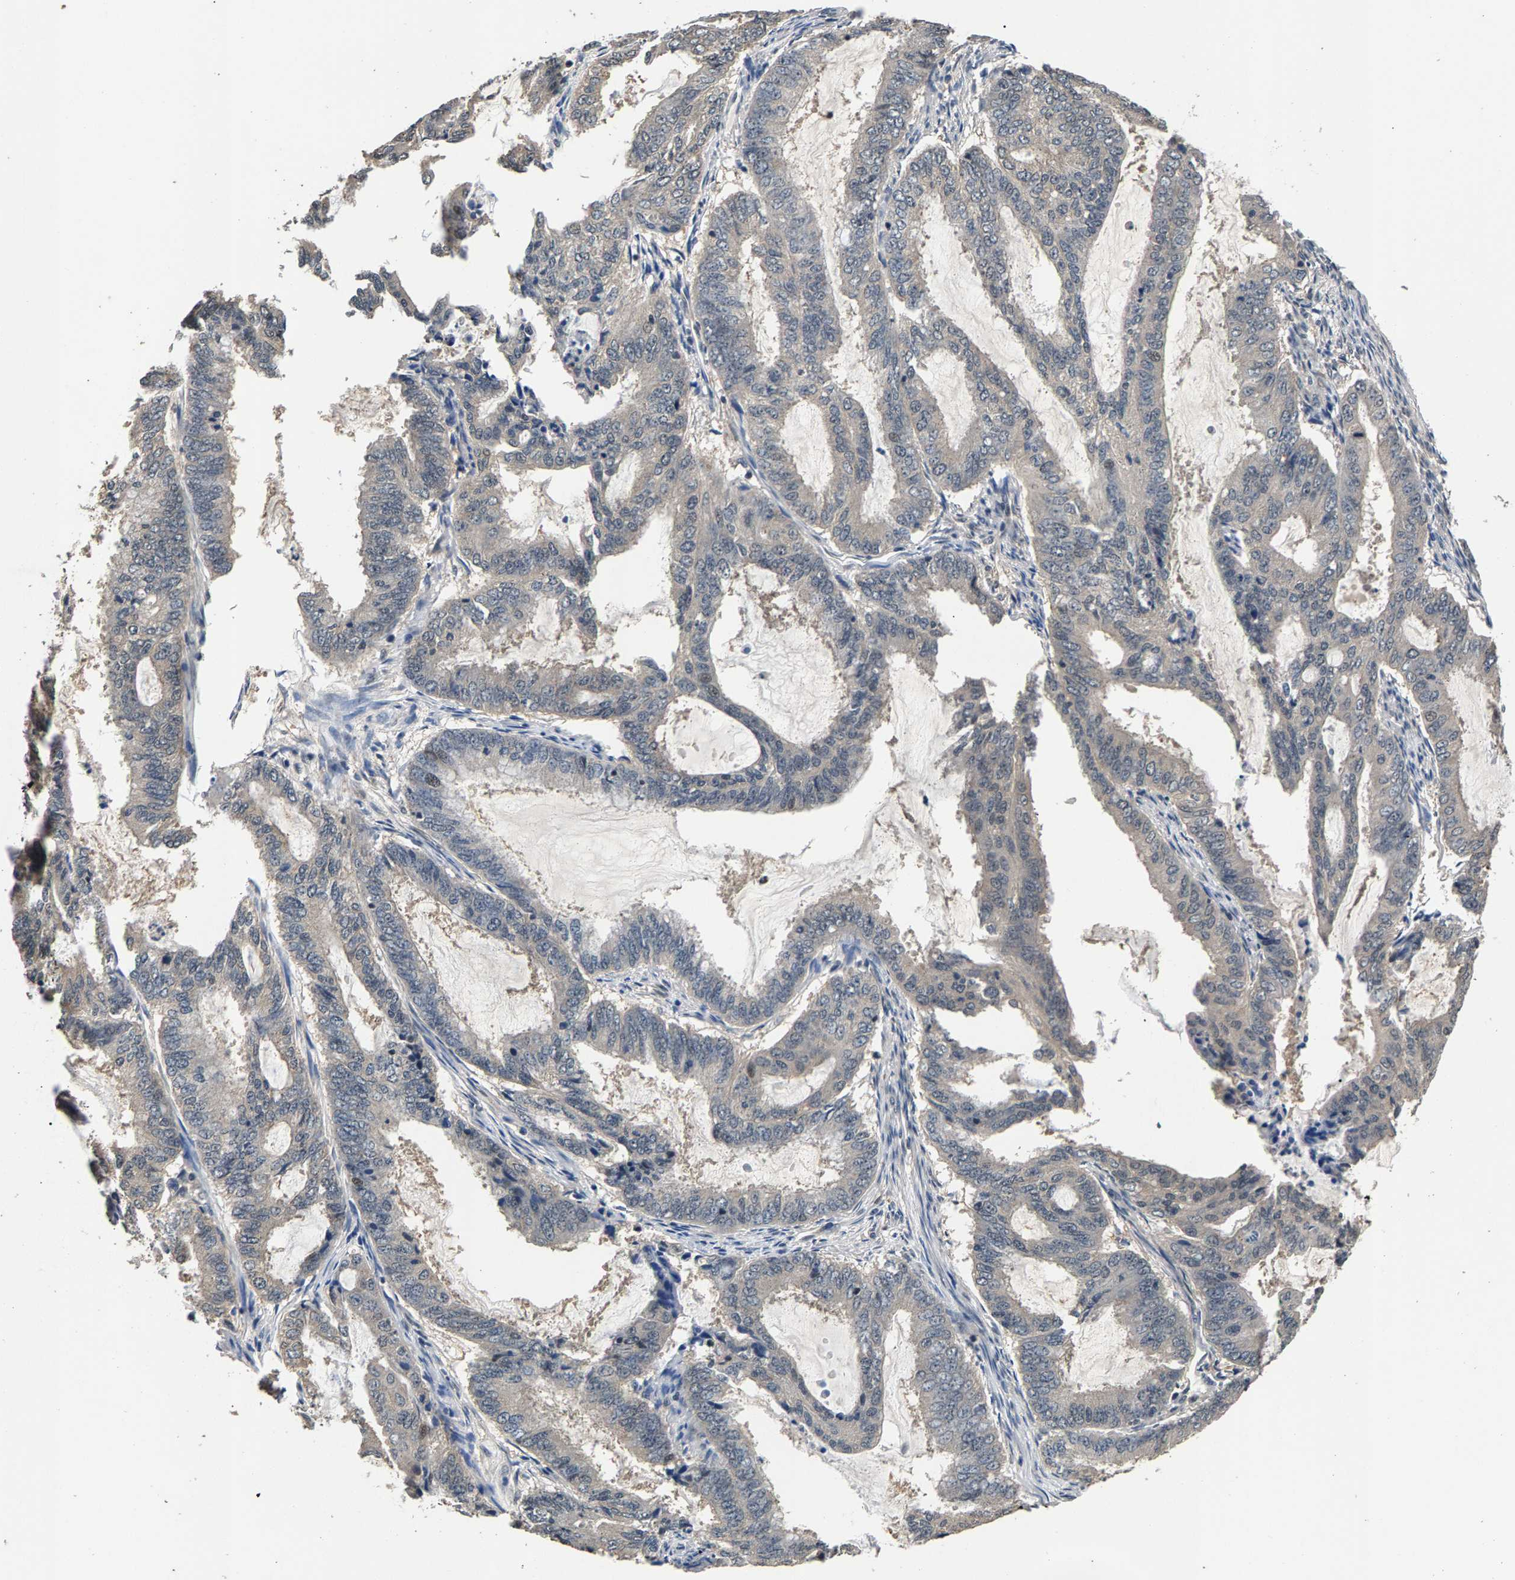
{"staining": {"intensity": "negative", "quantity": "none", "location": "none"}, "tissue": "endometrial cancer", "cell_type": "Tumor cells", "image_type": "cancer", "snomed": [{"axis": "morphology", "description": "Adenocarcinoma, NOS"}, {"axis": "topography", "description": "Endometrium"}], "caption": "A high-resolution photomicrograph shows IHC staining of endometrial cancer, which displays no significant staining in tumor cells.", "gene": "RBM33", "patient": {"sex": "female", "age": 51}}